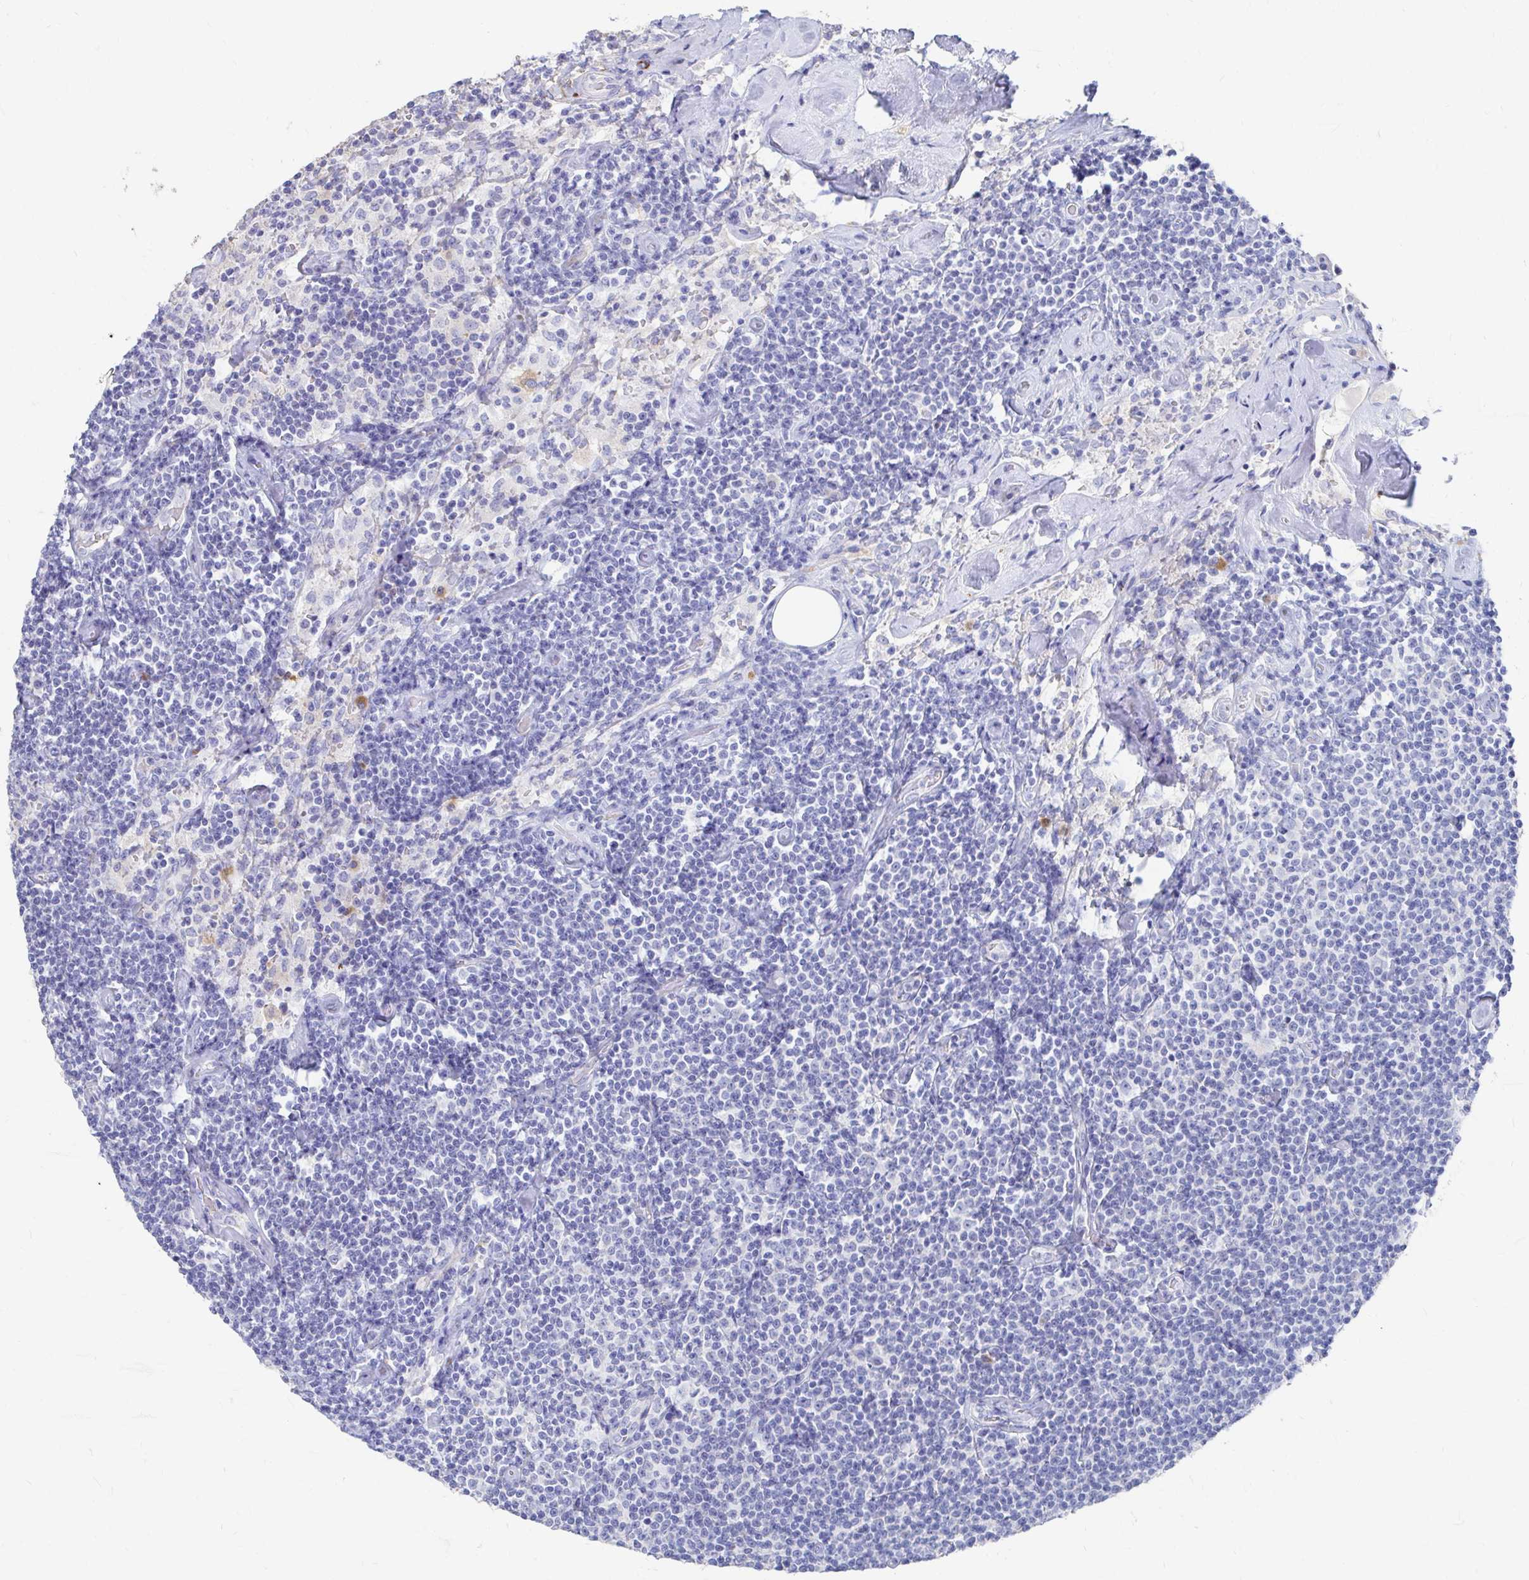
{"staining": {"intensity": "negative", "quantity": "none", "location": "none"}, "tissue": "lymphoma", "cell_type": "Tumor cells", "image_type": "cancer", "snomed": [{"axis": "morphology", "description": "Malignant lymphoma, non-Hodgkin's type, Low grade"}, {"axis": "topography", "description": "Lymph node"}], "caption": "Photomicrograph shows no protein positivity in tumor cells of lymphoma tissue. (DAB immunohistochemistry (IHC), high magnification).", "gene": "LAMC3", "patient": {"sex": "male", "age": 81}}